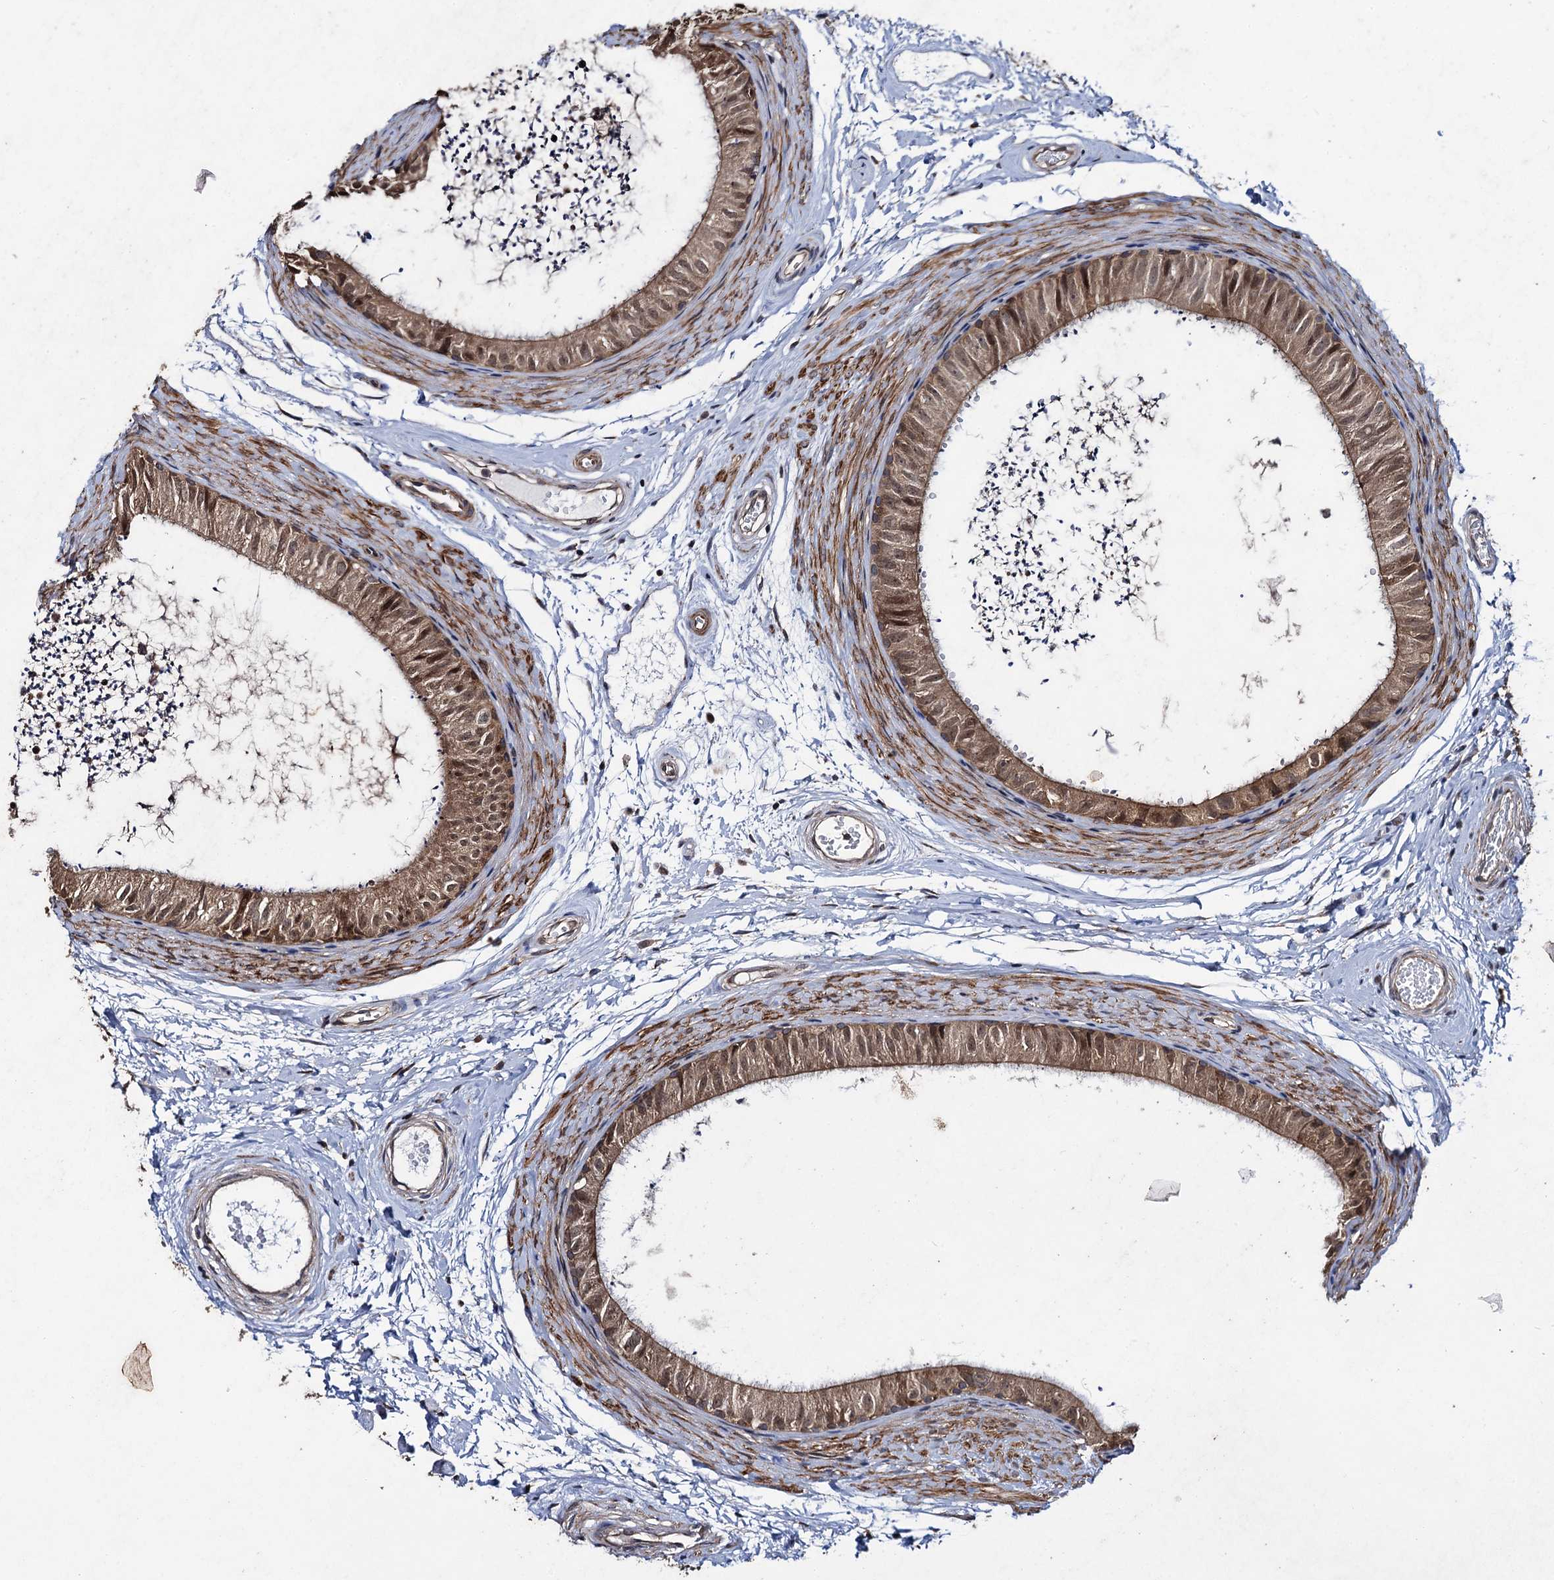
{"staining": {"intensity": "moderate", "quantity": ">75%", "location": "cytoplasmic/membranous,nuclear"}, "tissue": "epididymis", "cell_type": "Glandular cells", "image_type": "normal", "snomed": [{"axis": "morphology", "description": "Normal tissue, NOS"}, {"axis": "topography", "description": "Epididymis"}], "caption": "Immunohistochemical staining of normal human epididymis reveals medium levels of moderate cytoplasmic/membranous,nuclear expression in about >75% of glandular cells. (brown staining indicates protein expression, while blue staining denotes nuclei).", "gene": "HAUS1", "patient": {"sex": "male", "age": 56}}